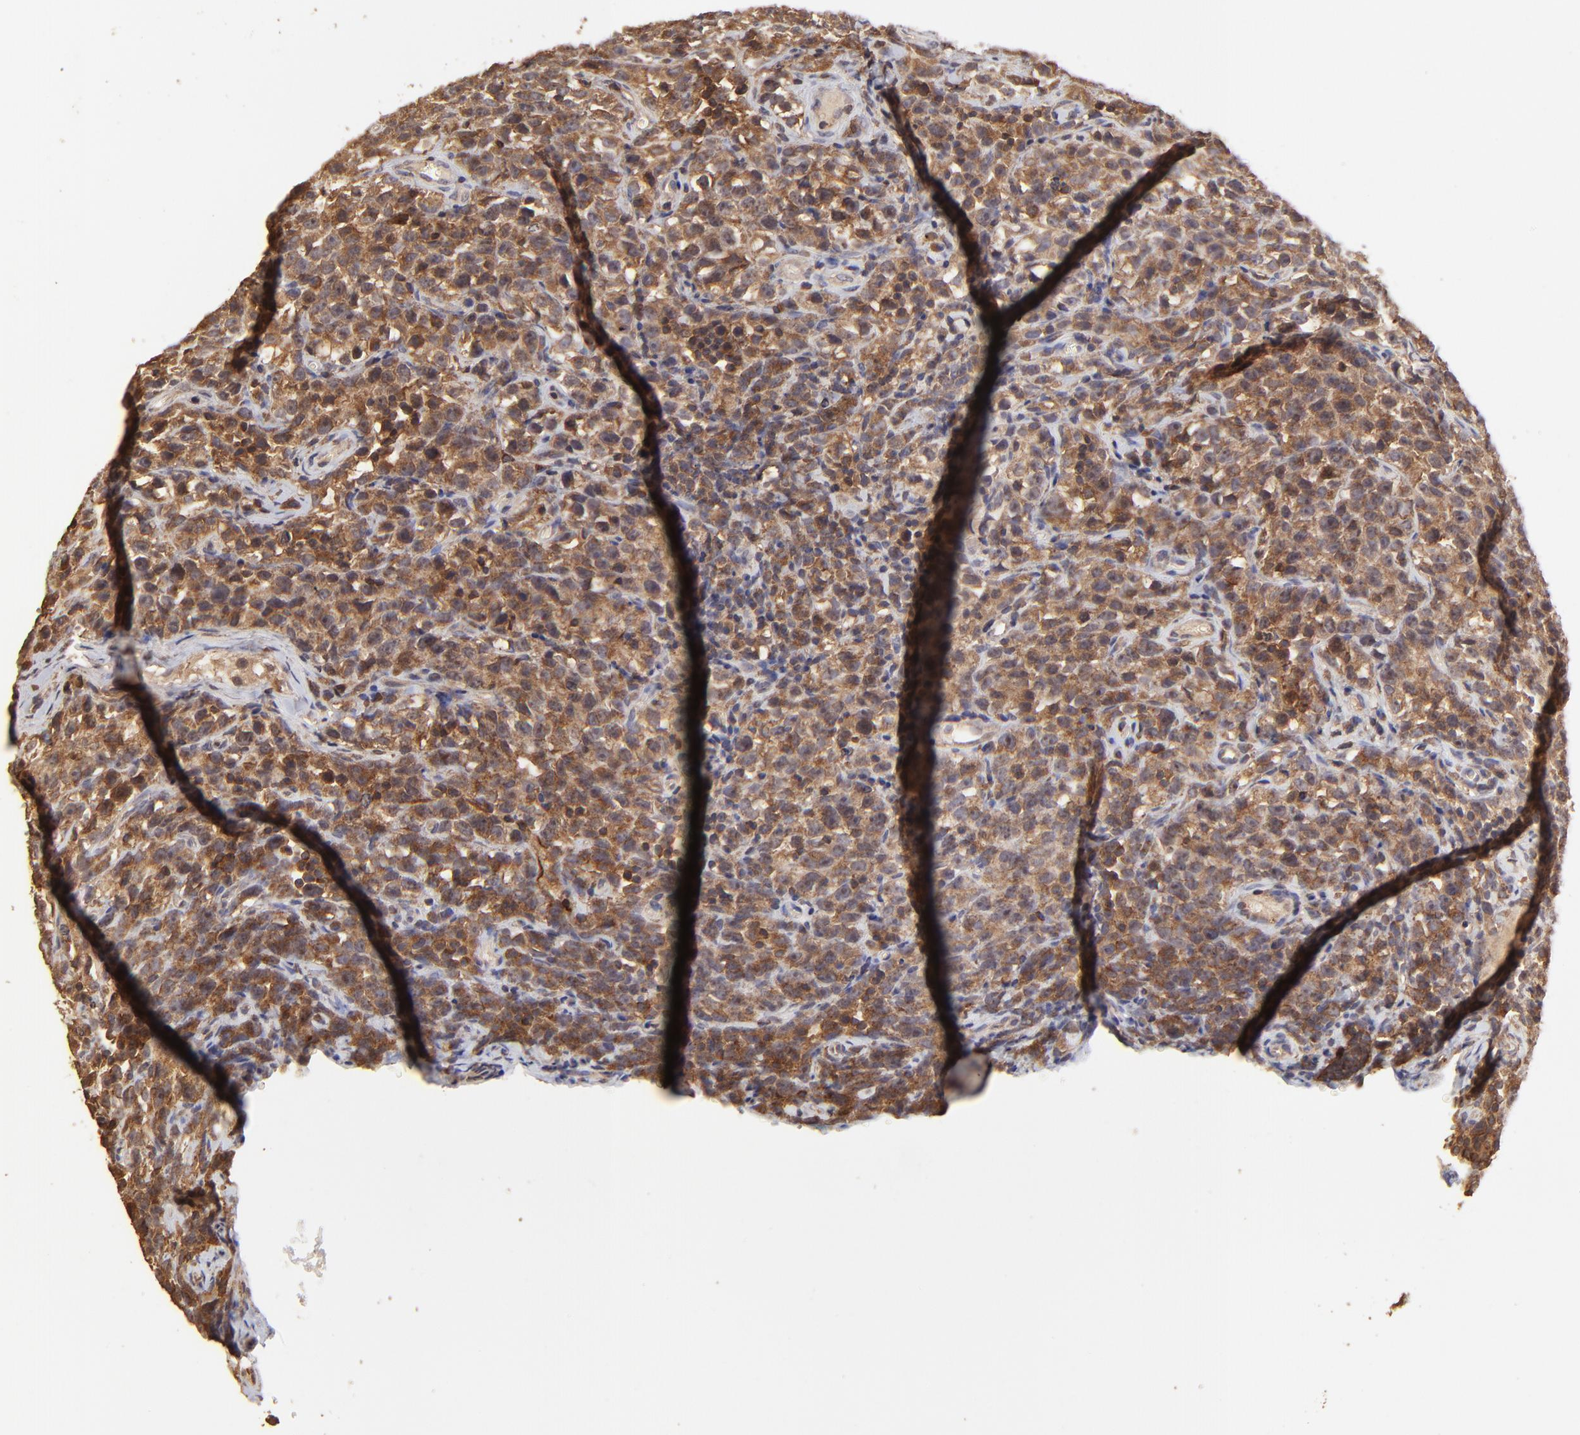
{"staining": {"intensity": "strong", "quantity": ">75%", "location": "cytoplasmic/membranous"}, "tissue": "testis cancer", "cell_type": "Tumor cells", "image_type": "cancer", "snomed": [{"axis": "morphology", "description": "Seminoma, NOS"}, {"axis": "topography", "description": "Testis"}], "caption": "Human testis seminoma stained for a protein (brown) shows strong cytoplasmic/membranous positive expression in about >75% of tumor cells.", "gene": "STON2", "patient": {"sex": "male", "age": 25}}